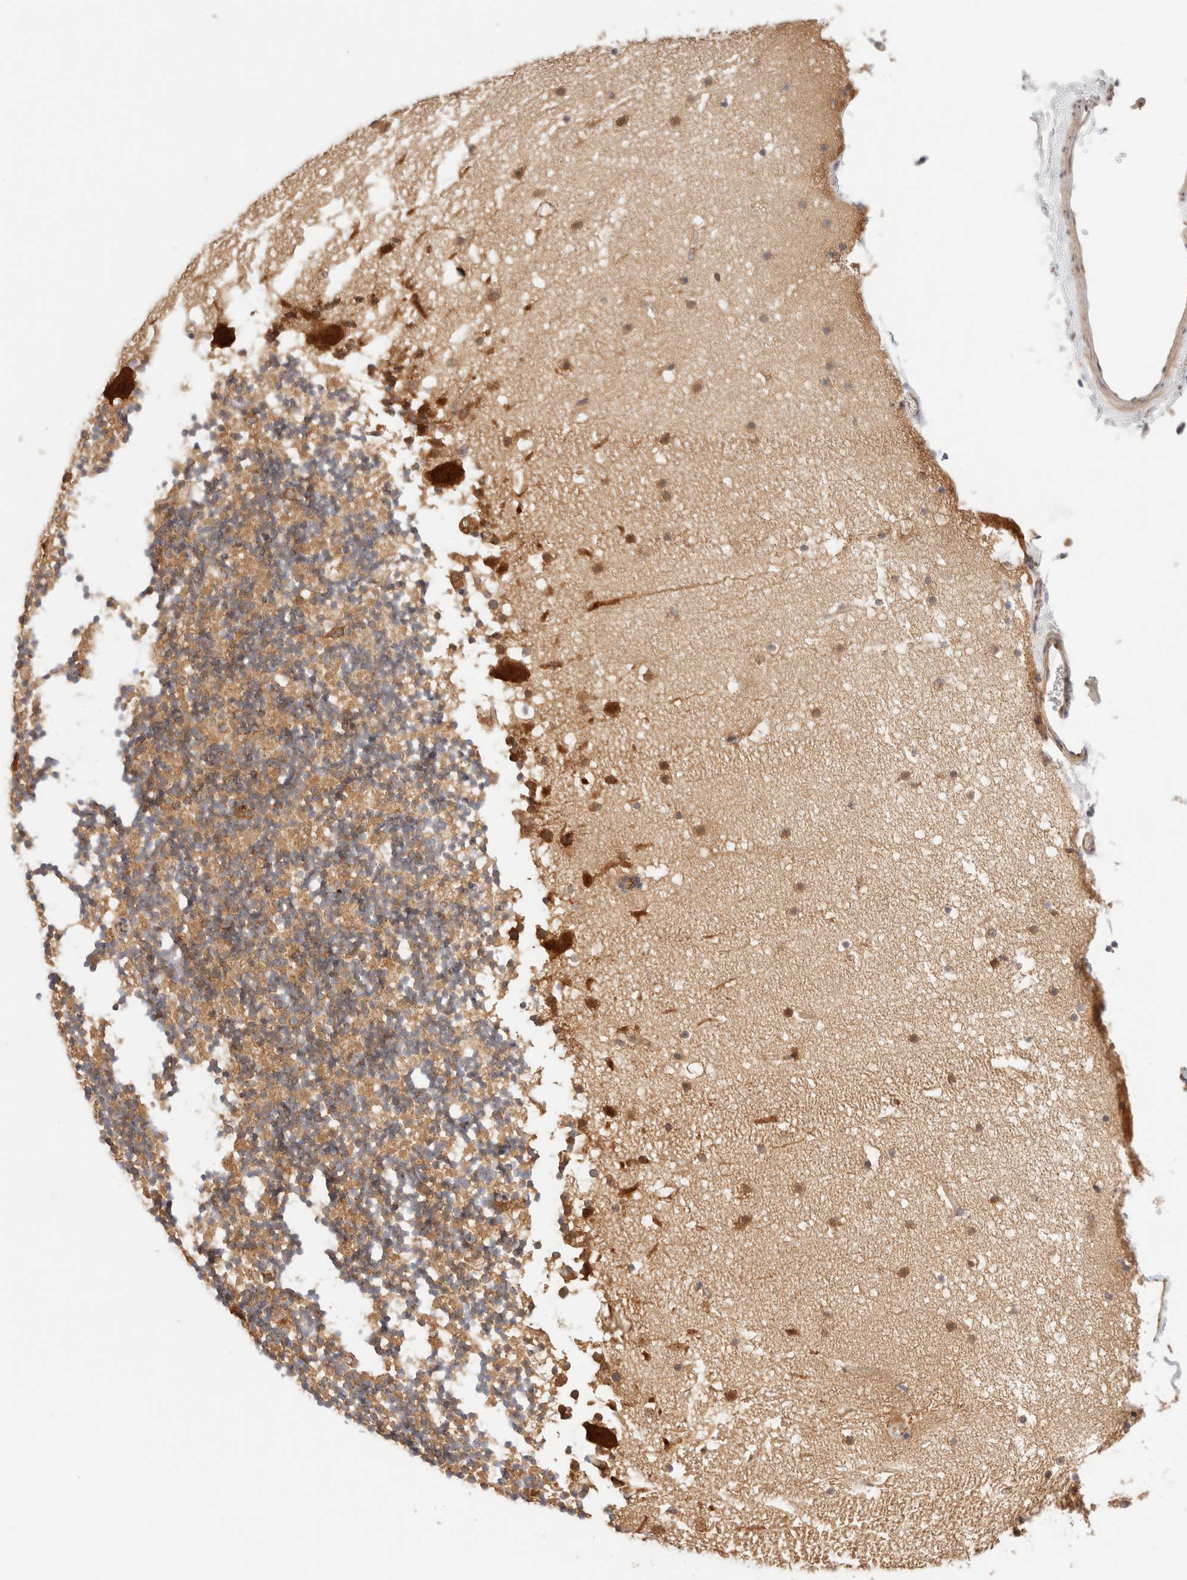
{"staining": {"intensity": "moderate", "quantity": "25%-75%", "location": "cytoplasmic/membranous"}, "tissue": "cerebellum", "cell_type": "Cells in granular layer", "image_type": "normal", "snomed": [{"axis": "morphology", "description": "Normal tissue, NOS"}, {"axis": "topography", "description": "Cerebellum"}], "caption": "DAB immunohistochemical staining of unremarkable human cerebellum exhibits moderate cytoplasmic/membranous protein positivity in about 25%-75% of cells in granular layer.", "gene": "RABEP1", "patient": {"sex": "male", "age": 57}}